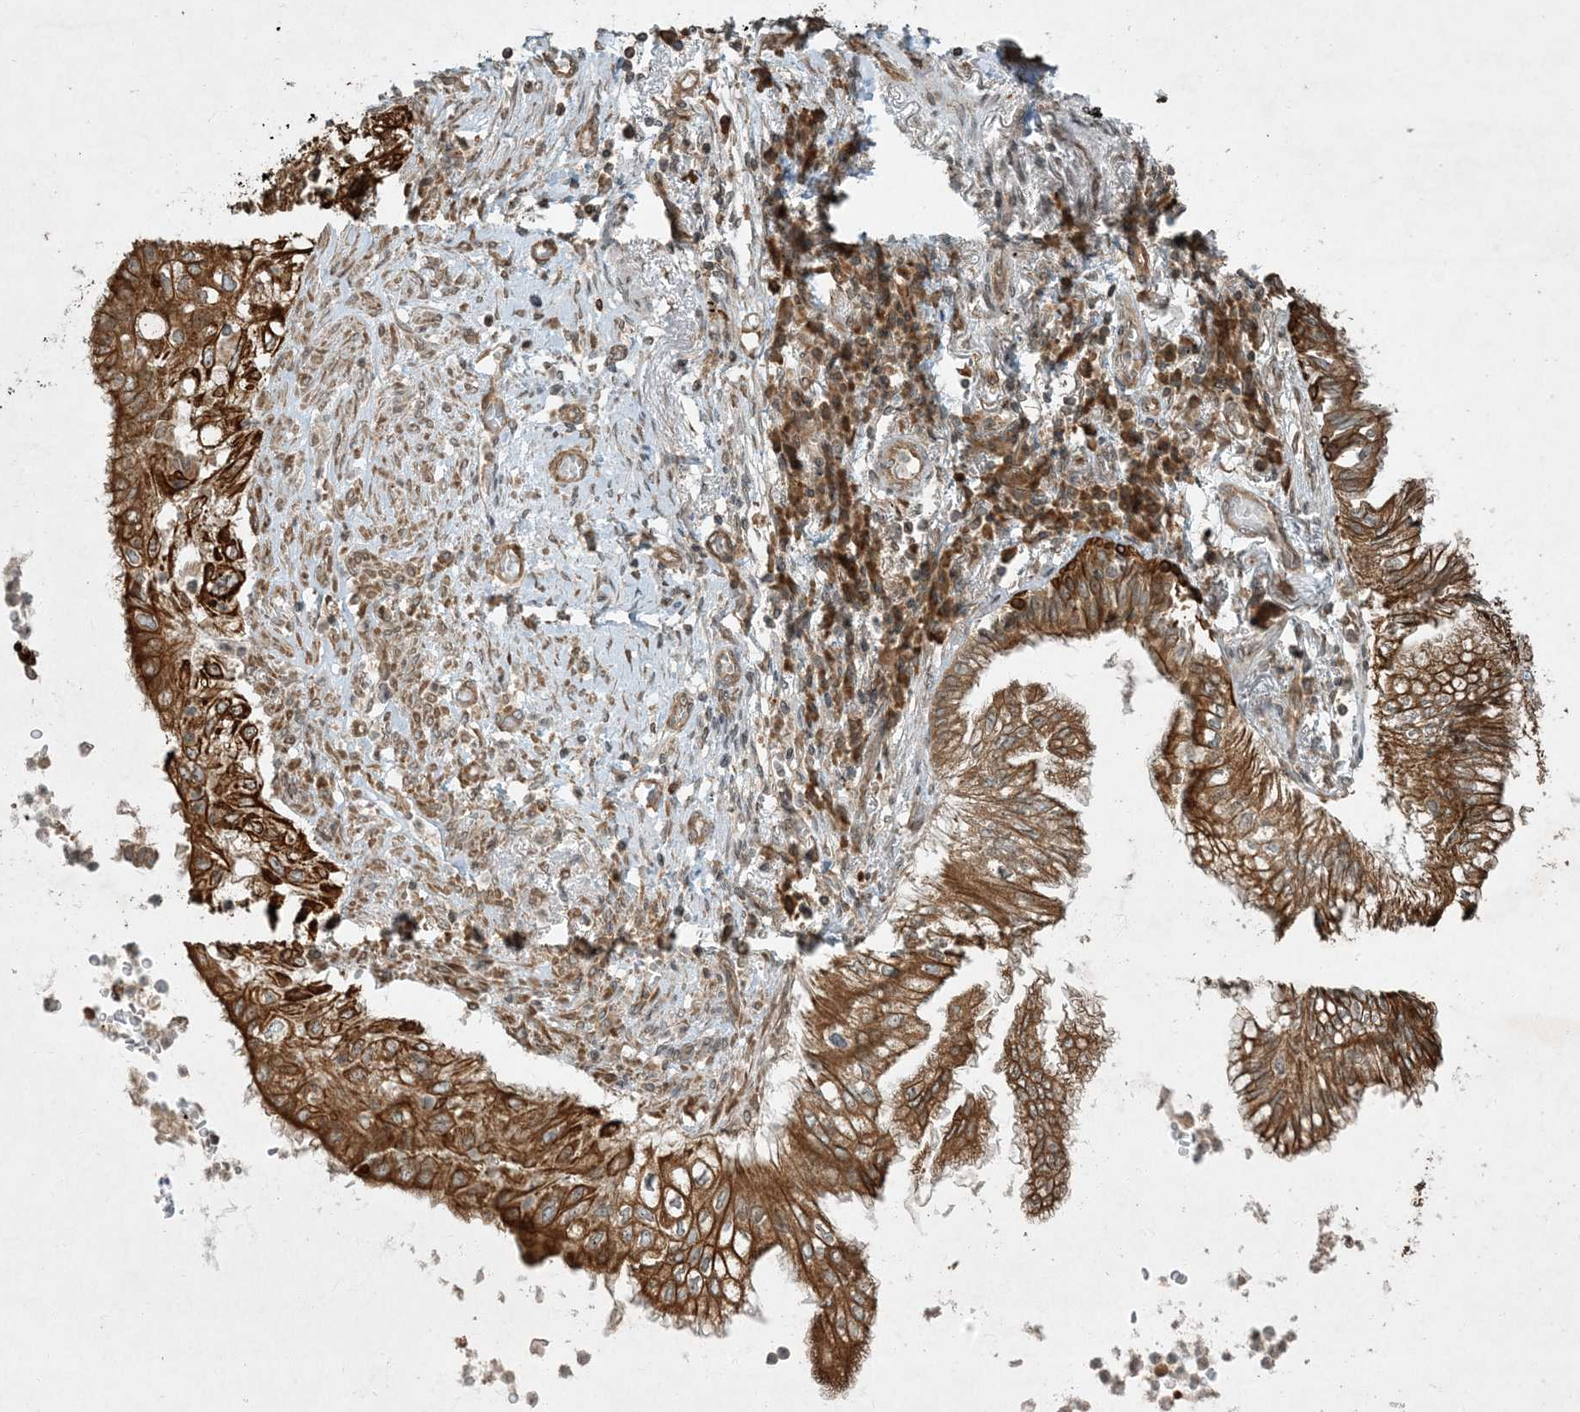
{"staining": {"intensity": "moderate", "quantity": ">75%", "location": "cytoplasmic/membranous"}, "tissue": "lung cancer", "cell_type": "Tumor cells", "image_type": "cancer", "snomed": [{"axis": "morphology", "description": "Adenocarcinoma, NOS"}, {"axis": "topography", "description": "Lung"}], "caption": "A brown stain labels moderate cytoplasmic/membranous positivity of a protein in human lung cancer tumor cells.", "gene": "COMMD8", "patient": {"sex": "female", "age": 70}}